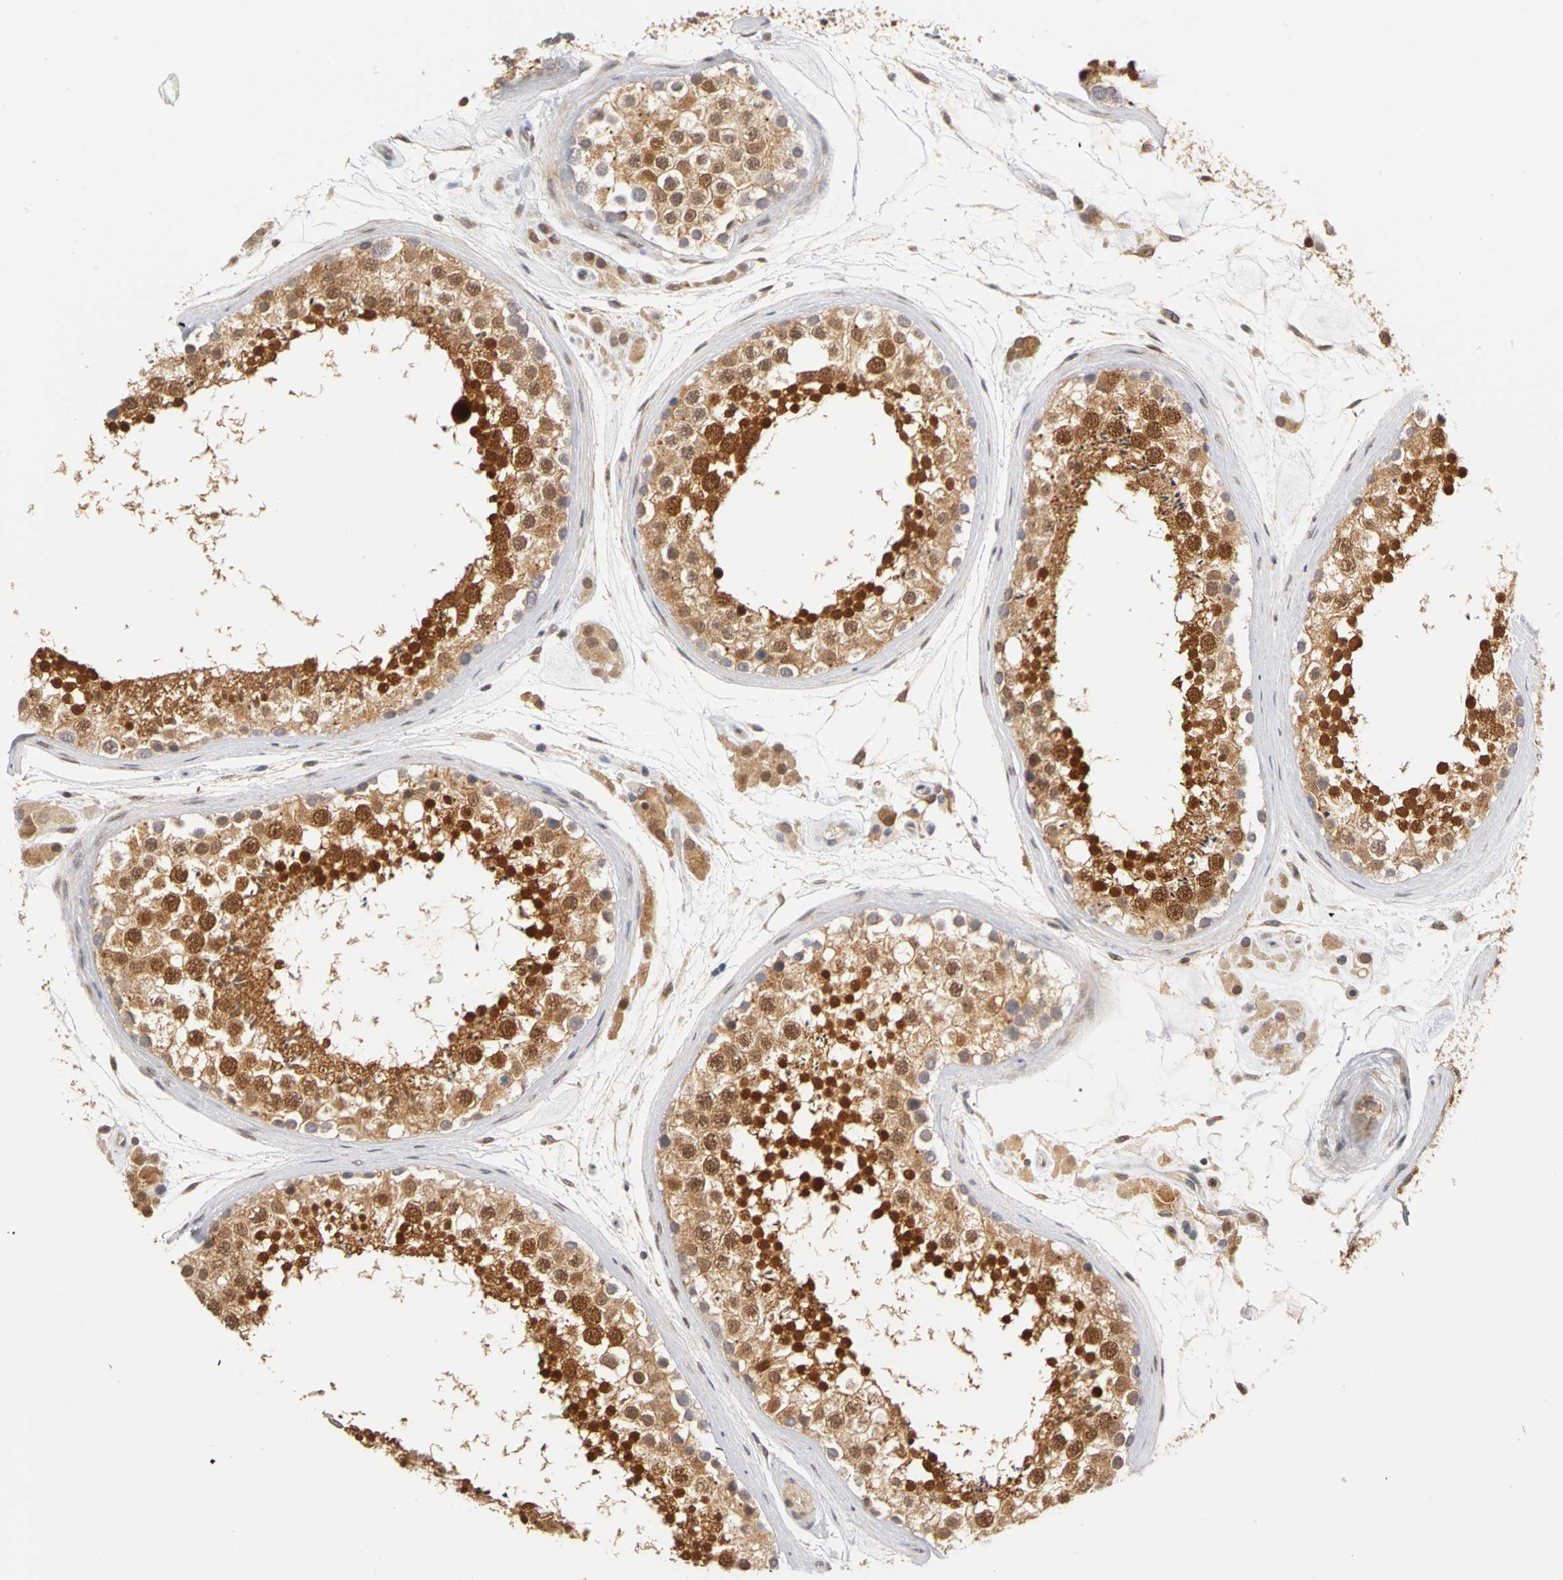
{"staining": {"intensity": "strong", "quantity": ">75%", "location": "cytoplasmic/membranous,nuclear"}, "tissue": "testis", "cell_type": "Cells in seminiferous ducts", "image_type": "normal", "snomed": [{"axis": "morphology", "description": "Normal tissue, NOS"}, {"axis": "topography", "description": "Testis"}], "caption": "IHC of benign testis demonstrates high levels of strong cytoplasmic/membranous,nuclear staining in about >75% of cells in seminiferous ducts.", "gene": "UBE2M", "patient": {"sex": "male", "age": 46}}